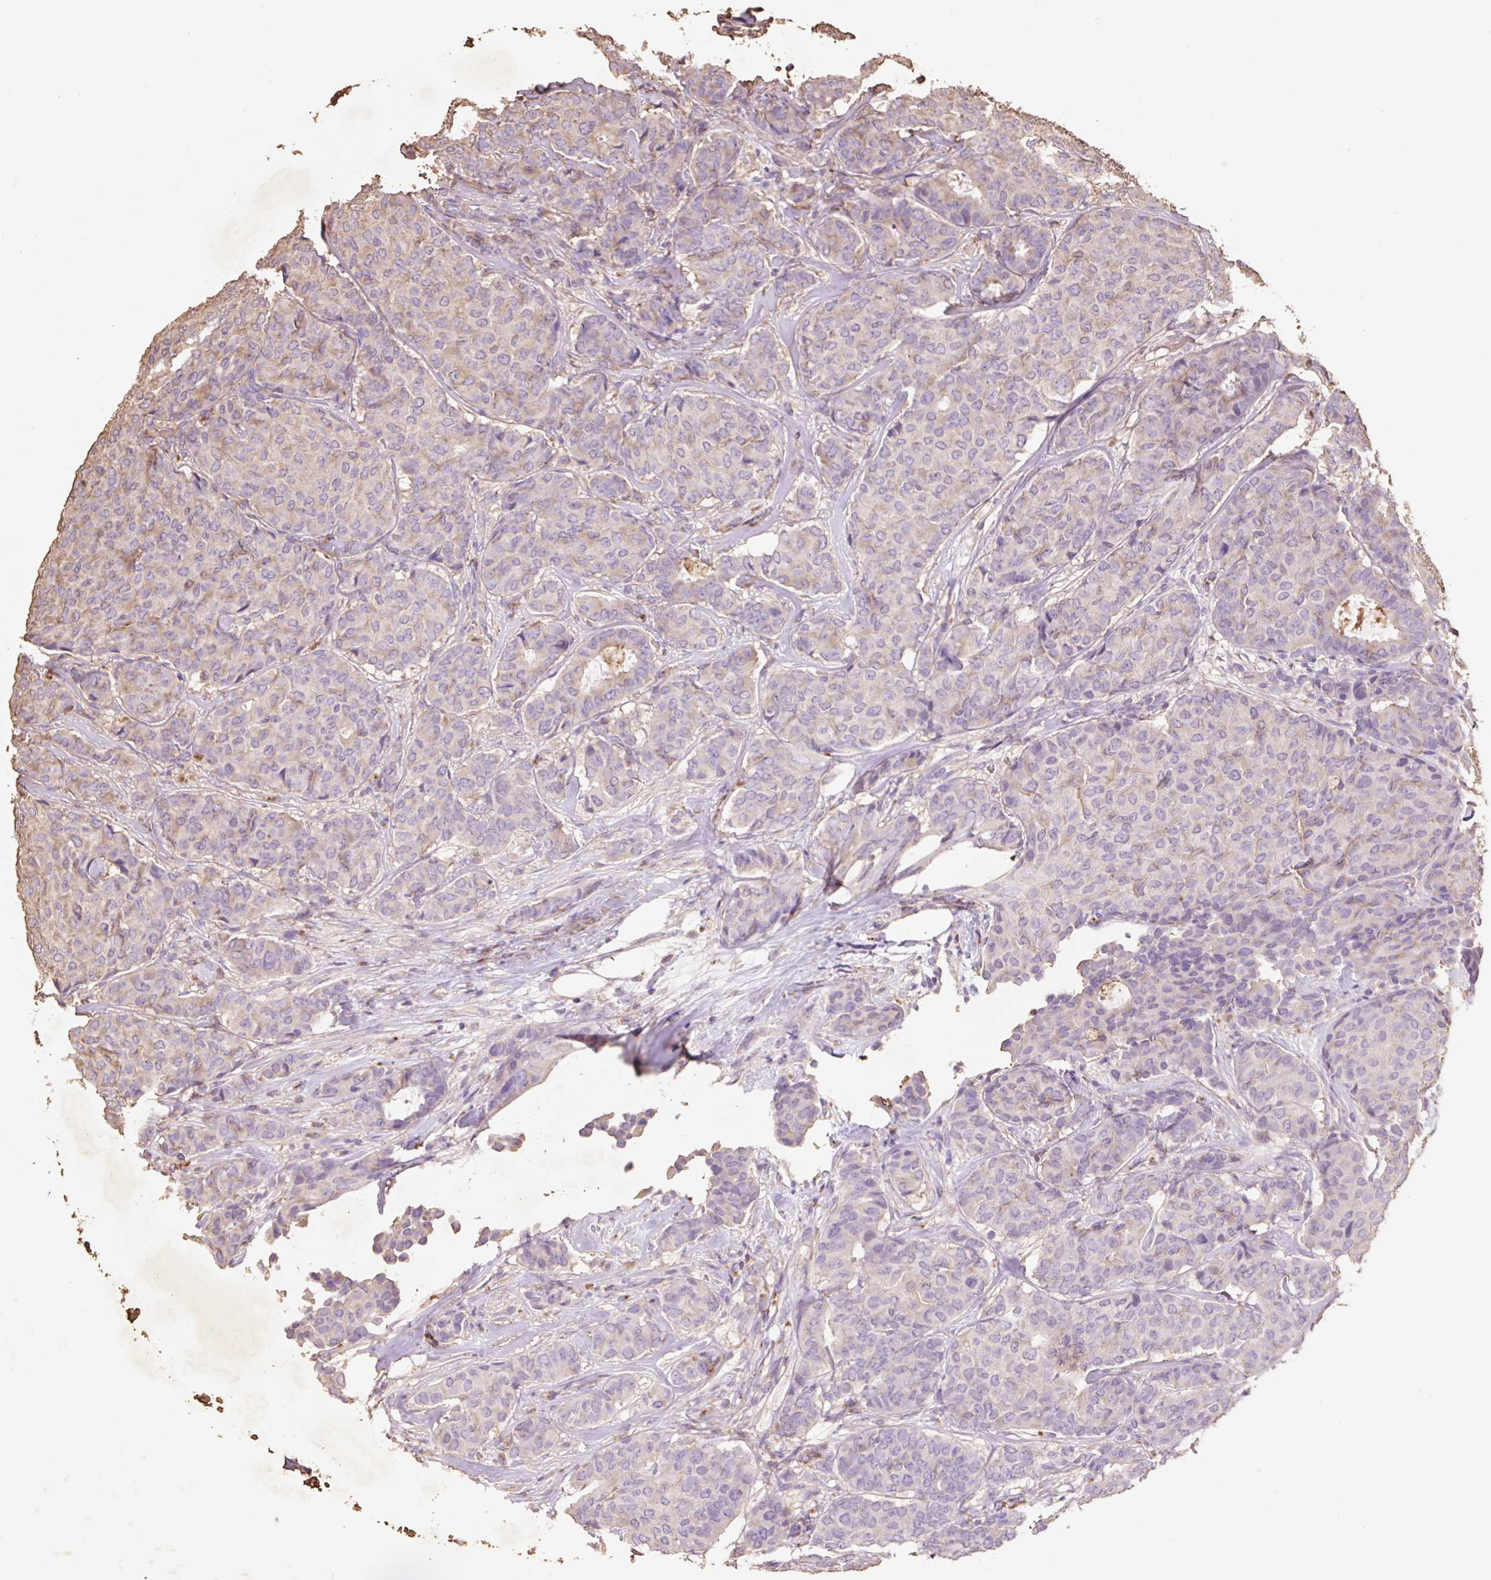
{"staining": {"intensity": "weak", "quantity": "25%-75%", "location": "cytoplasmic/membranous"}, "tissue": "breast cancer", "cell_type": "Tumor cells", "image_type": "cancer", "snomed": [{"axis": "morphology", "description": "Duct carcinoma"}, {"axis": "topography", "description": "Breast"}], "caption": "Immunohistochemistry micrograph of neoplastic tissue: human invasive ductal carcinoma (breast) stained using IHC displays low levels of weak protein expression localized specifically in the cytoplasmic/membranous of tumor cells, appearing as a cytoplasmic/membranous brown color.", "gene": "HEXA", "patient": {"sex": "female", "age": 75}}